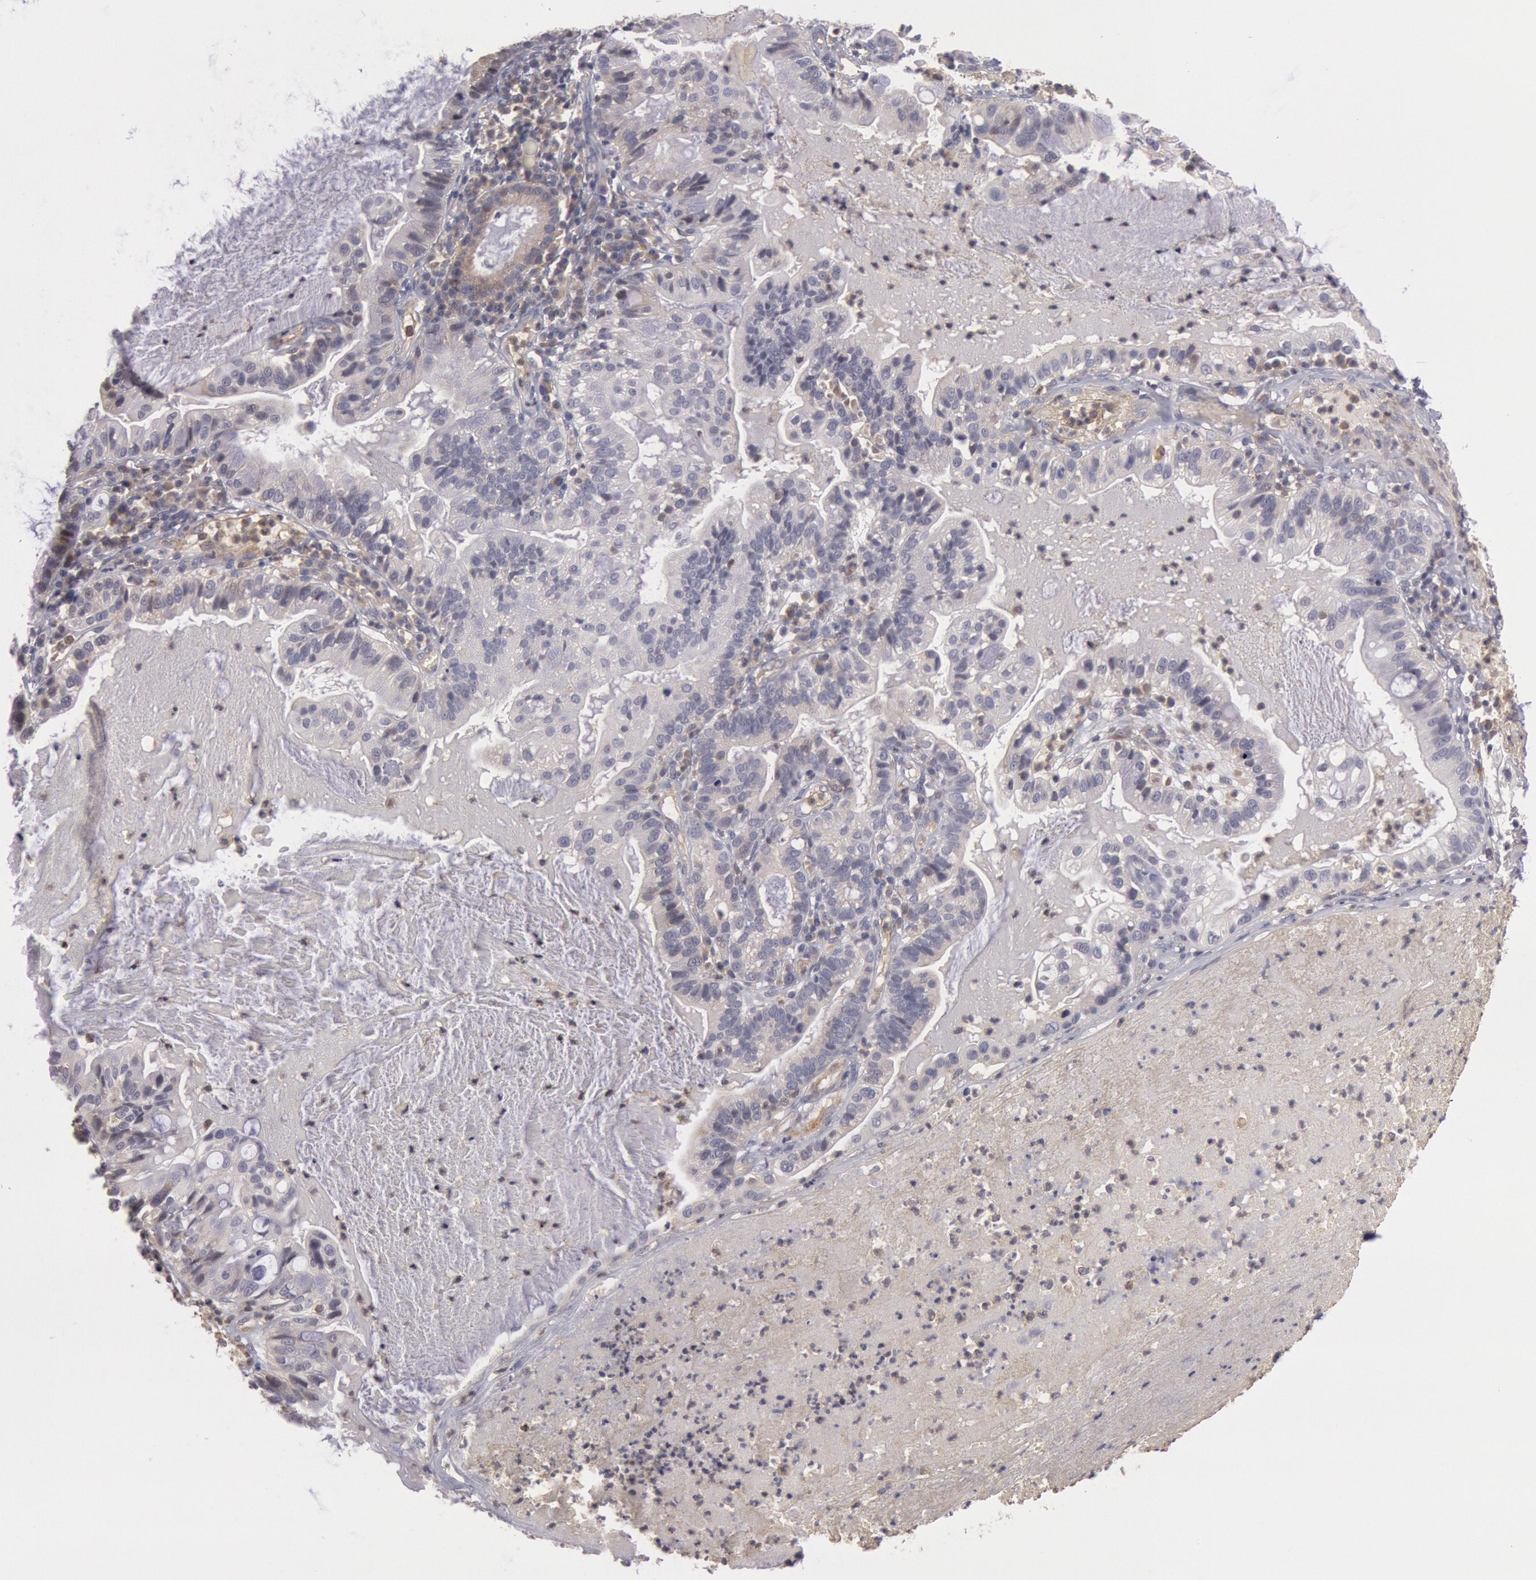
{"staining": {"intensity": "negative", "quantity": "none", "location": "none"}, "tissue": "cervical cancer", "cell_type": "Tumor cells", "image_type": "cancer", "snomed": [{"axis": "morphology", "description": "Adenocarcinoma, NOS"}, {"axis": "topography", "description": "Cervix"}], "caption": "An immunohistochemistry (IHC) photomicrograph of adenocarcinoma (cervical) is shown. There is no staining in tumor cells of adenocarcinoma (cervical). (DAB (3,3'-diaminobenzidine) immunohistochemistry visualized using brightfield microscopy, high magnification).", "gene": "PIK3R1", "patient": {"sex": "female", "age": 41}}